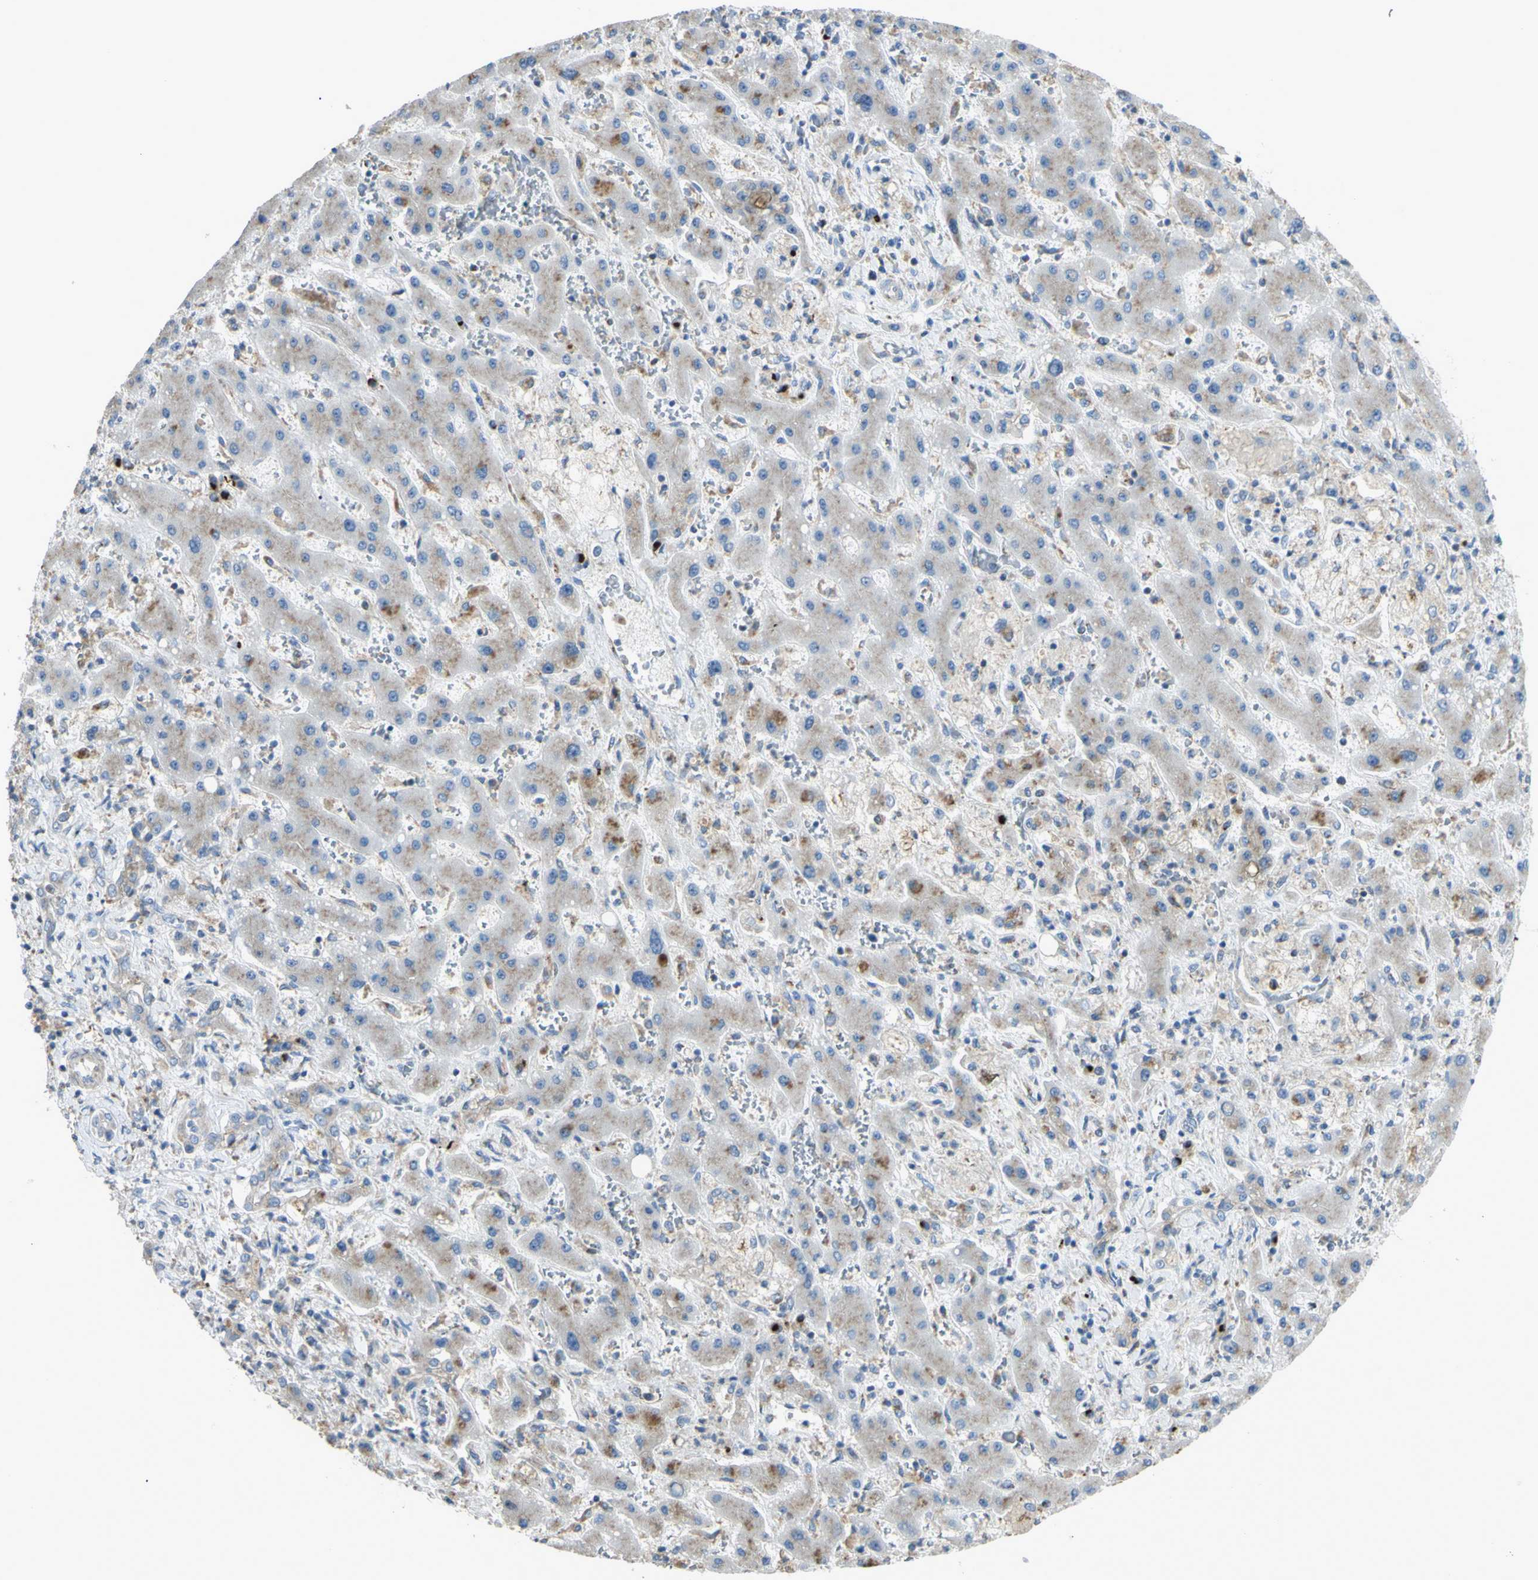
{"staining": {"intensity": "weak", "quantity": "25%-75%", "location": "cytoplasmic/membranous"}, "tissue": "liver cancer", "cell_type": "Tumor cells", "image_type": "cancer", "snomed": [{"axis": "morphology", "description": "Cholangiocarcinoma"}, {"axis": "topography", "description": "Liver"}], "caption": "Protein expression analysis of liver cancer shows weak cytoplasmic/membranous expression in approximately 25%-75% of tumor cells. Nuclei are stained in blue.", "gene": "B4GALT3", "patient": {"sex": "male", "age": 50}}